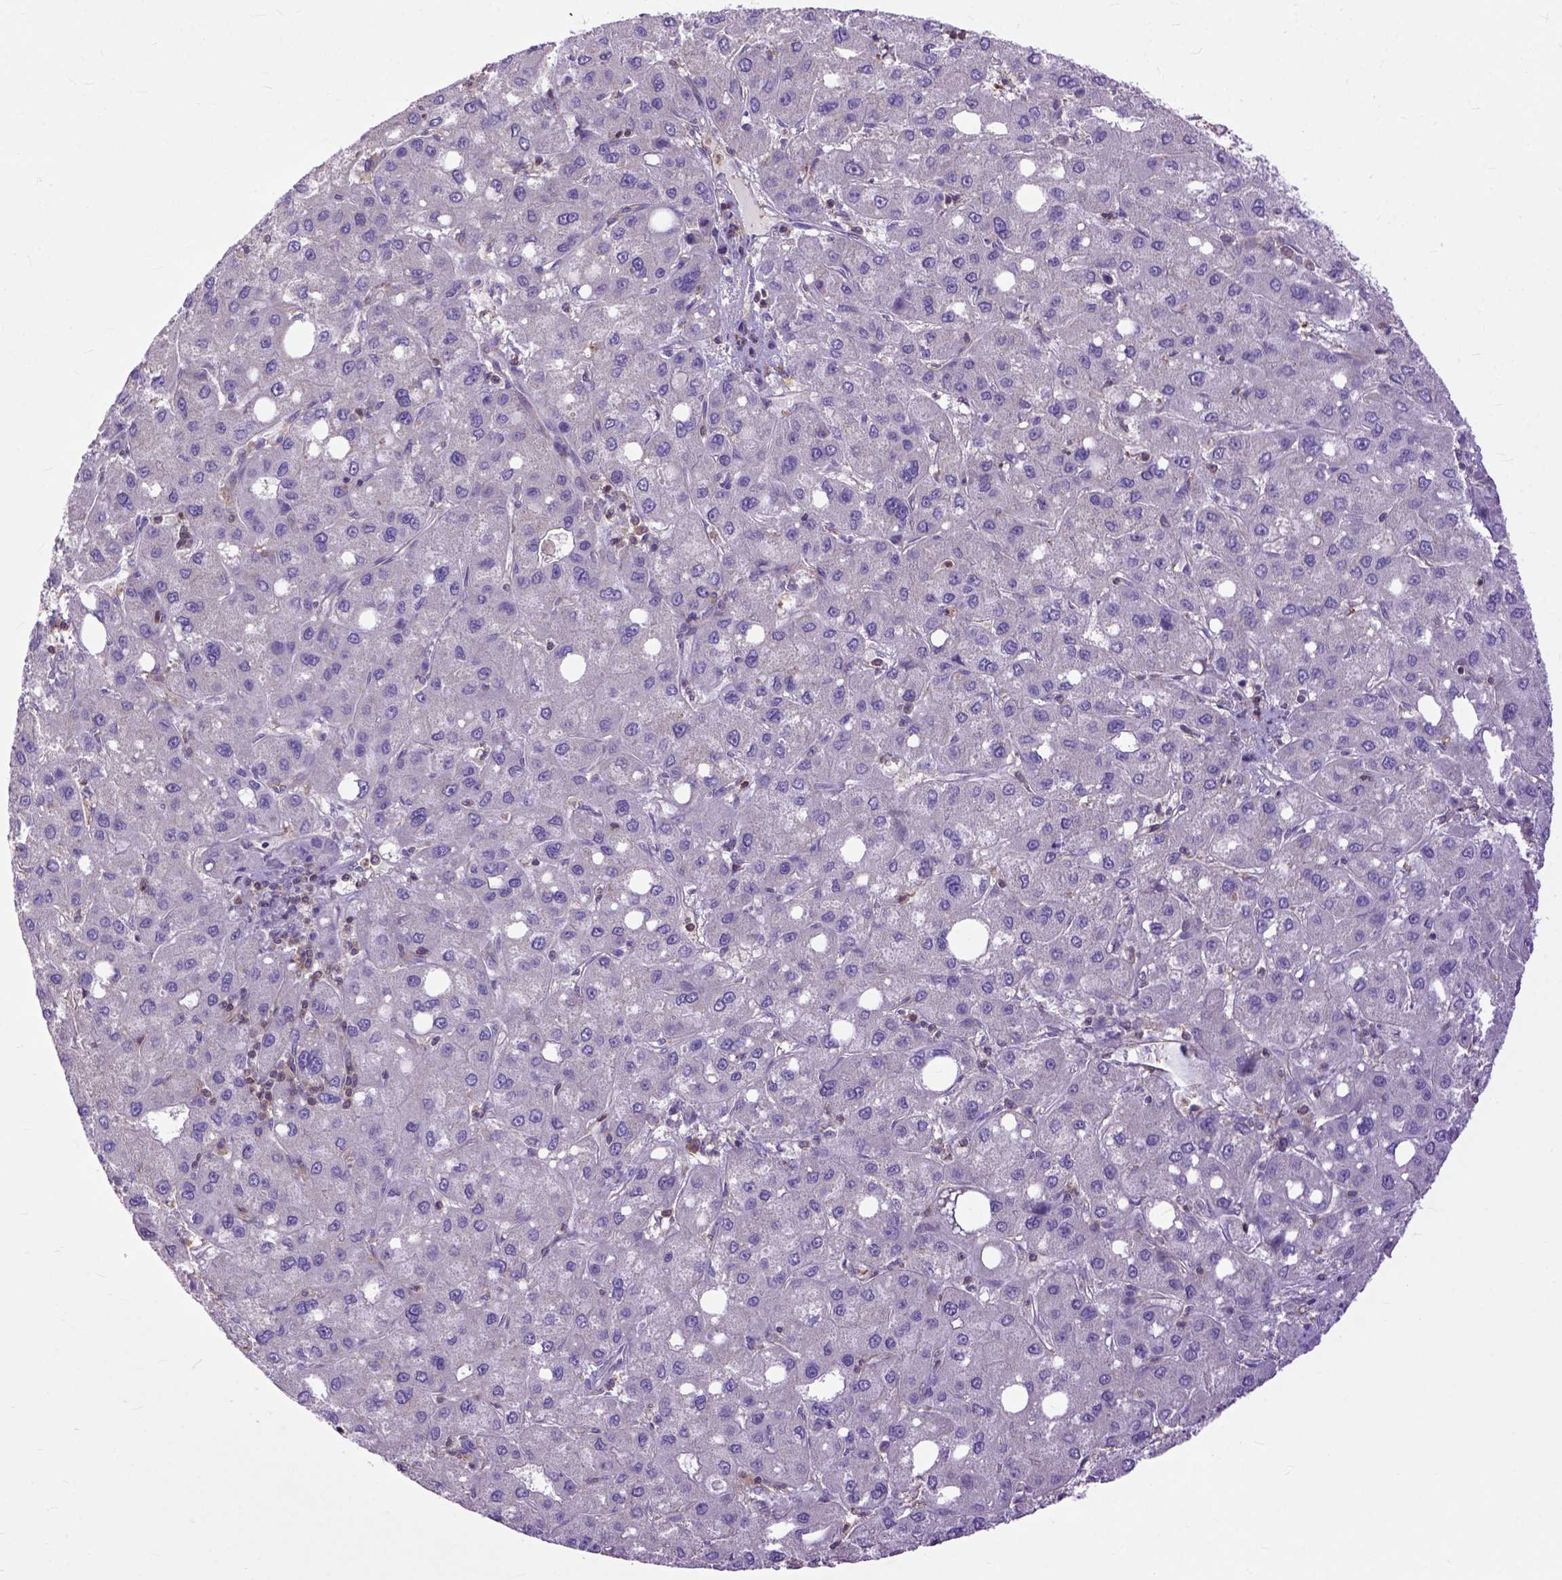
{"staining": {"intensity": "weak", "quantity": "<25%", "location": "cytoplasmic/membranous"}, "tissue": "liver cancer", "cell_type": "Tumor cells", "image_type": "cancer", "snomed": [{"axis": "morphology", "description": "Carcinoma, Hepatocellular, NOS"}, {"axis": "topography", "description": "Liver"}], "caption": "Liver cancer (hepatocellular carcinoma) stained for a protein using immunohistochemistry reveals no staining tumor cells.", "gene": "NAMPT", "patient": {"sex": "male", "age": 73}}